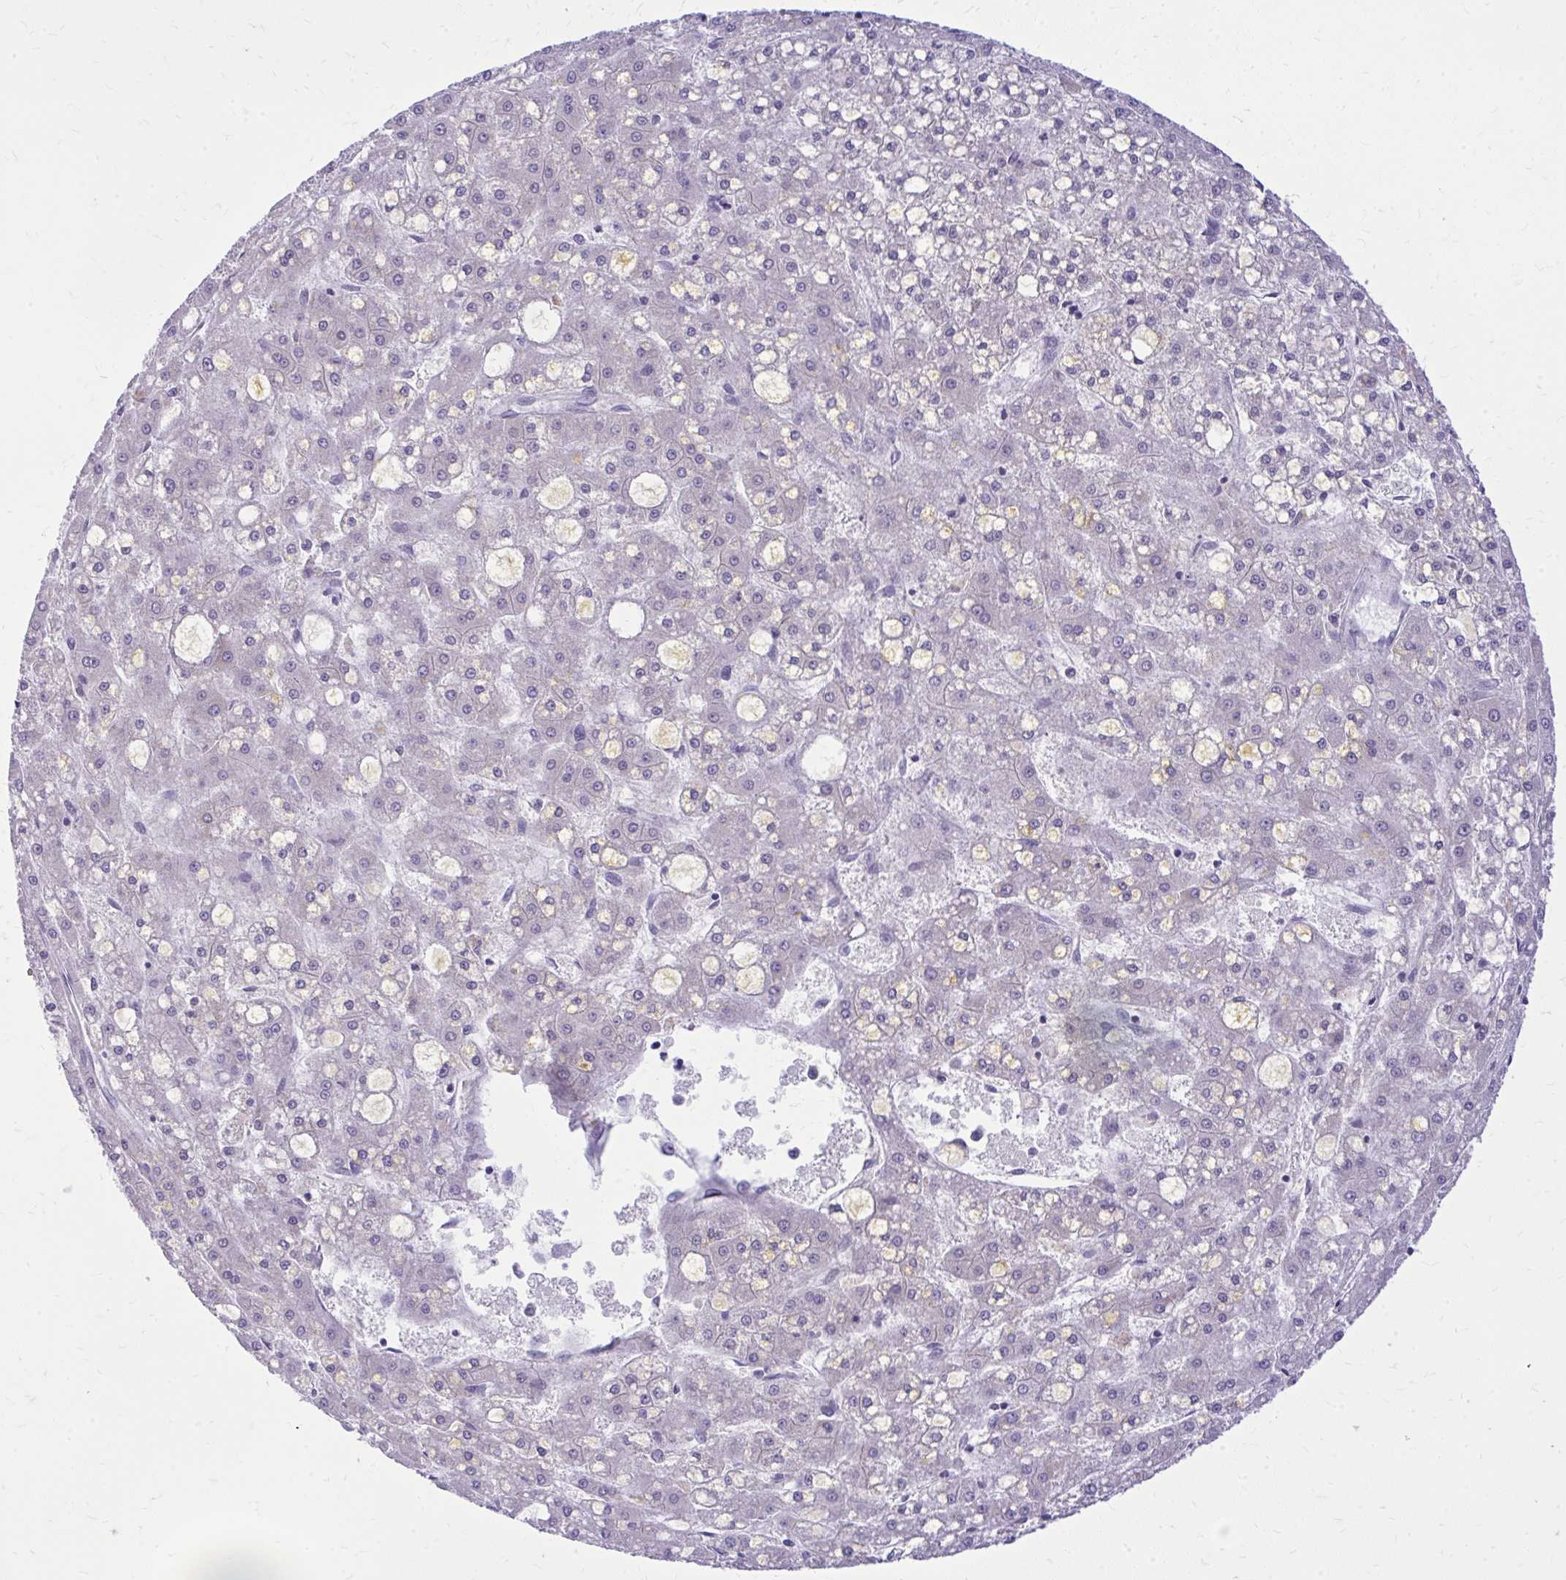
{"staining": {"intensity": "negative", "quantity": "none", "location": "none"}, "tissue": "liver cancer", "cell_type": "Tumor cells", "image_type": "cancer", "snomed": [{"axis": "morphology", "description": "Carcinoma, Hepatocellular, NOS"}, {"axis": "topography", "description": "Liver"}], "caption": "Tumor cells are negative for brown protein staining in liver hepatocellular carcinoma. The staining was performed using DAB (3,3'-diaminobenzidine) to visualize the protein expression in brown, while the nuclei were stained in blue with hematoxylin (Magnification: 20x).", "gene": "DPY19L1", "patient": {"sex": "male", "age": 67}}